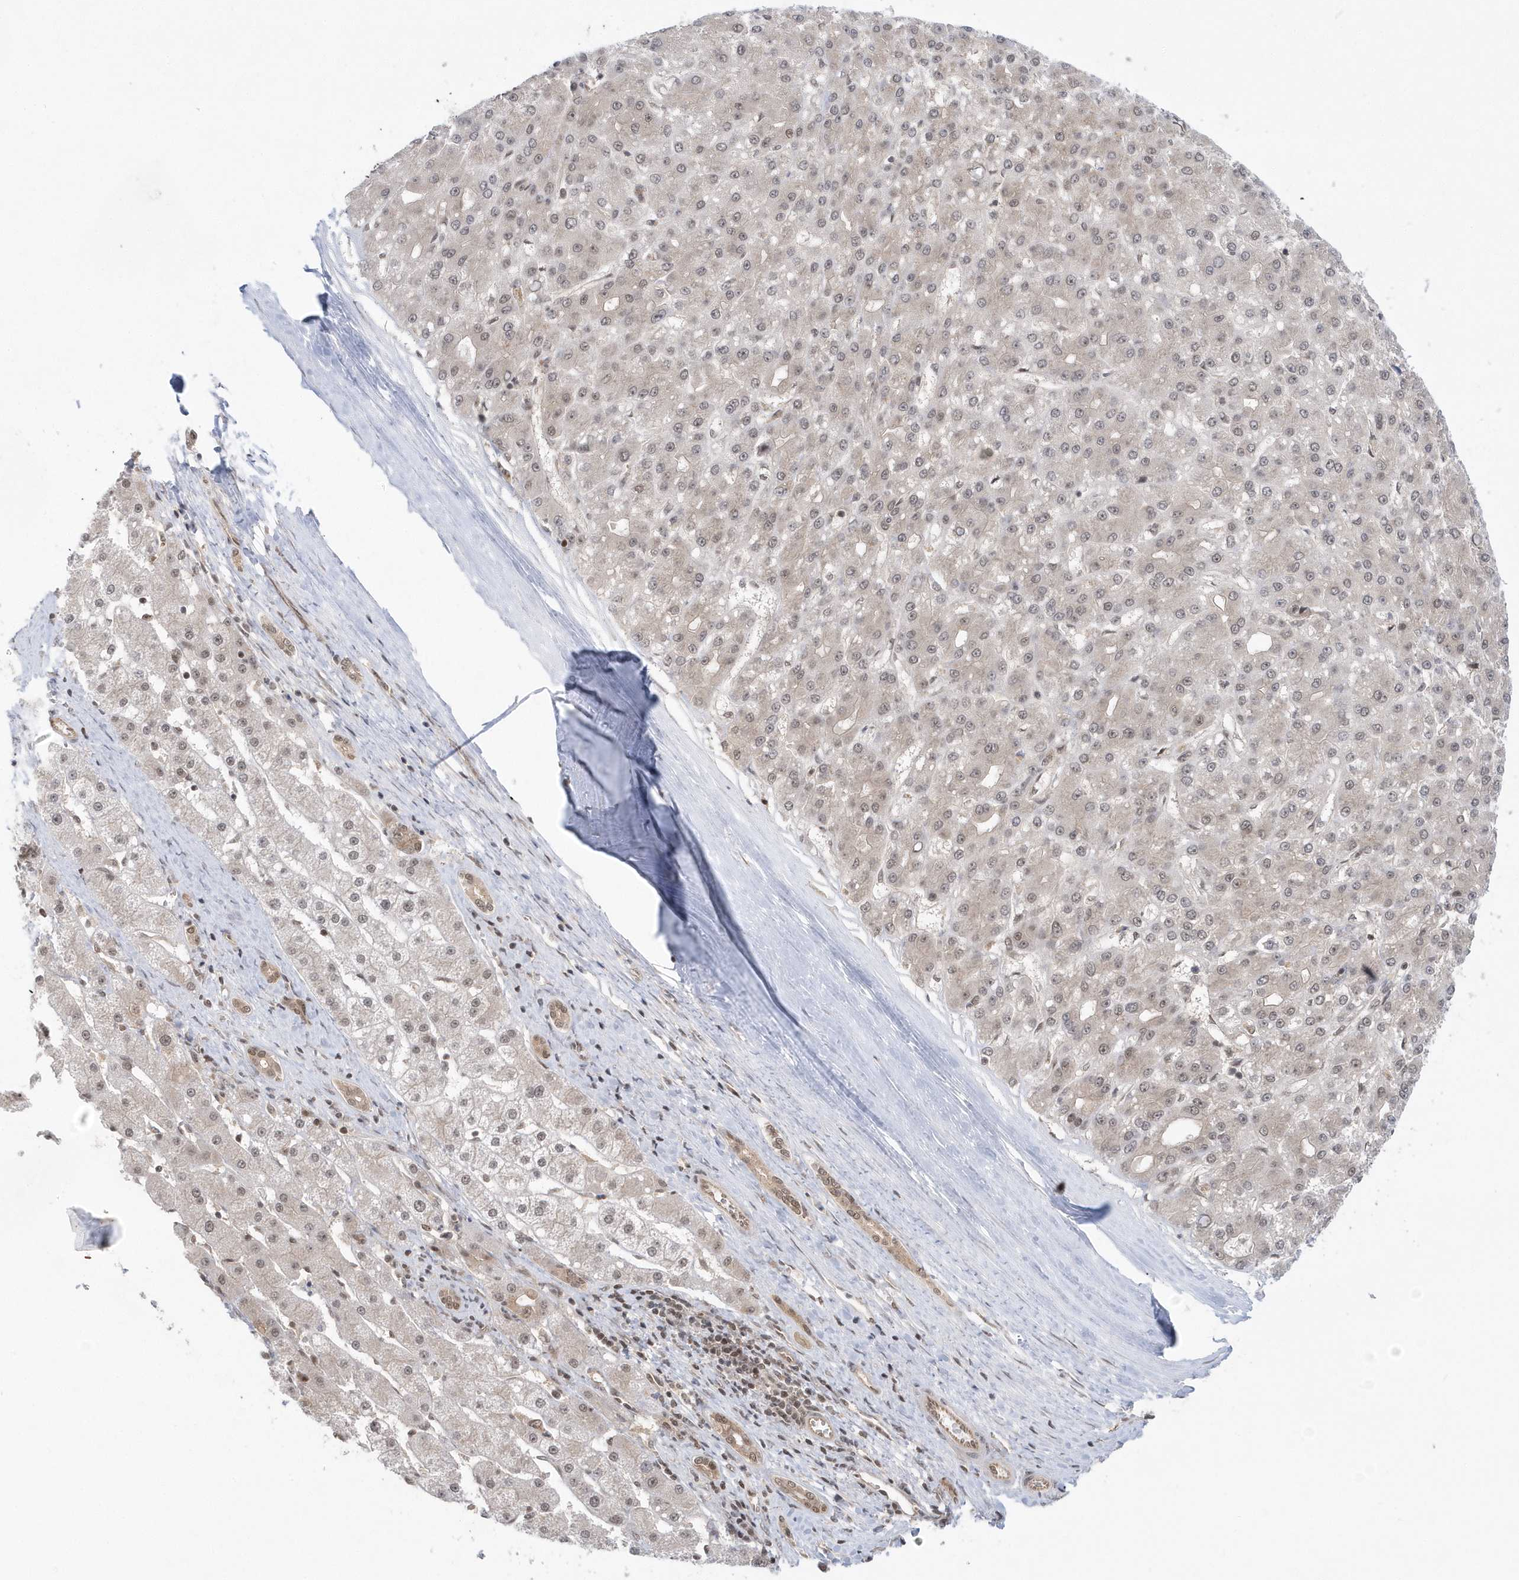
{"staining": {"intensity": "weak", "quantity": ">75%", "location": "nuclear"}, "tissue": "liver cancer", "cell_type": "Tumor cells", "image_type": "cancer", "snomed": [{"axis": "morphology", "description": "Carcinoma, Hepatocellular, NOS"}, {"axis": "topography", "description": "Liver"}], "caption": "Immunohistochemical staining of hepatocellular carcinoma (liver) exhibits weak nuclear protein expression in approximately >75% of tumor cells.", "gene": "SEPHS1", "patient": {"sex": "male", "age": 67}}